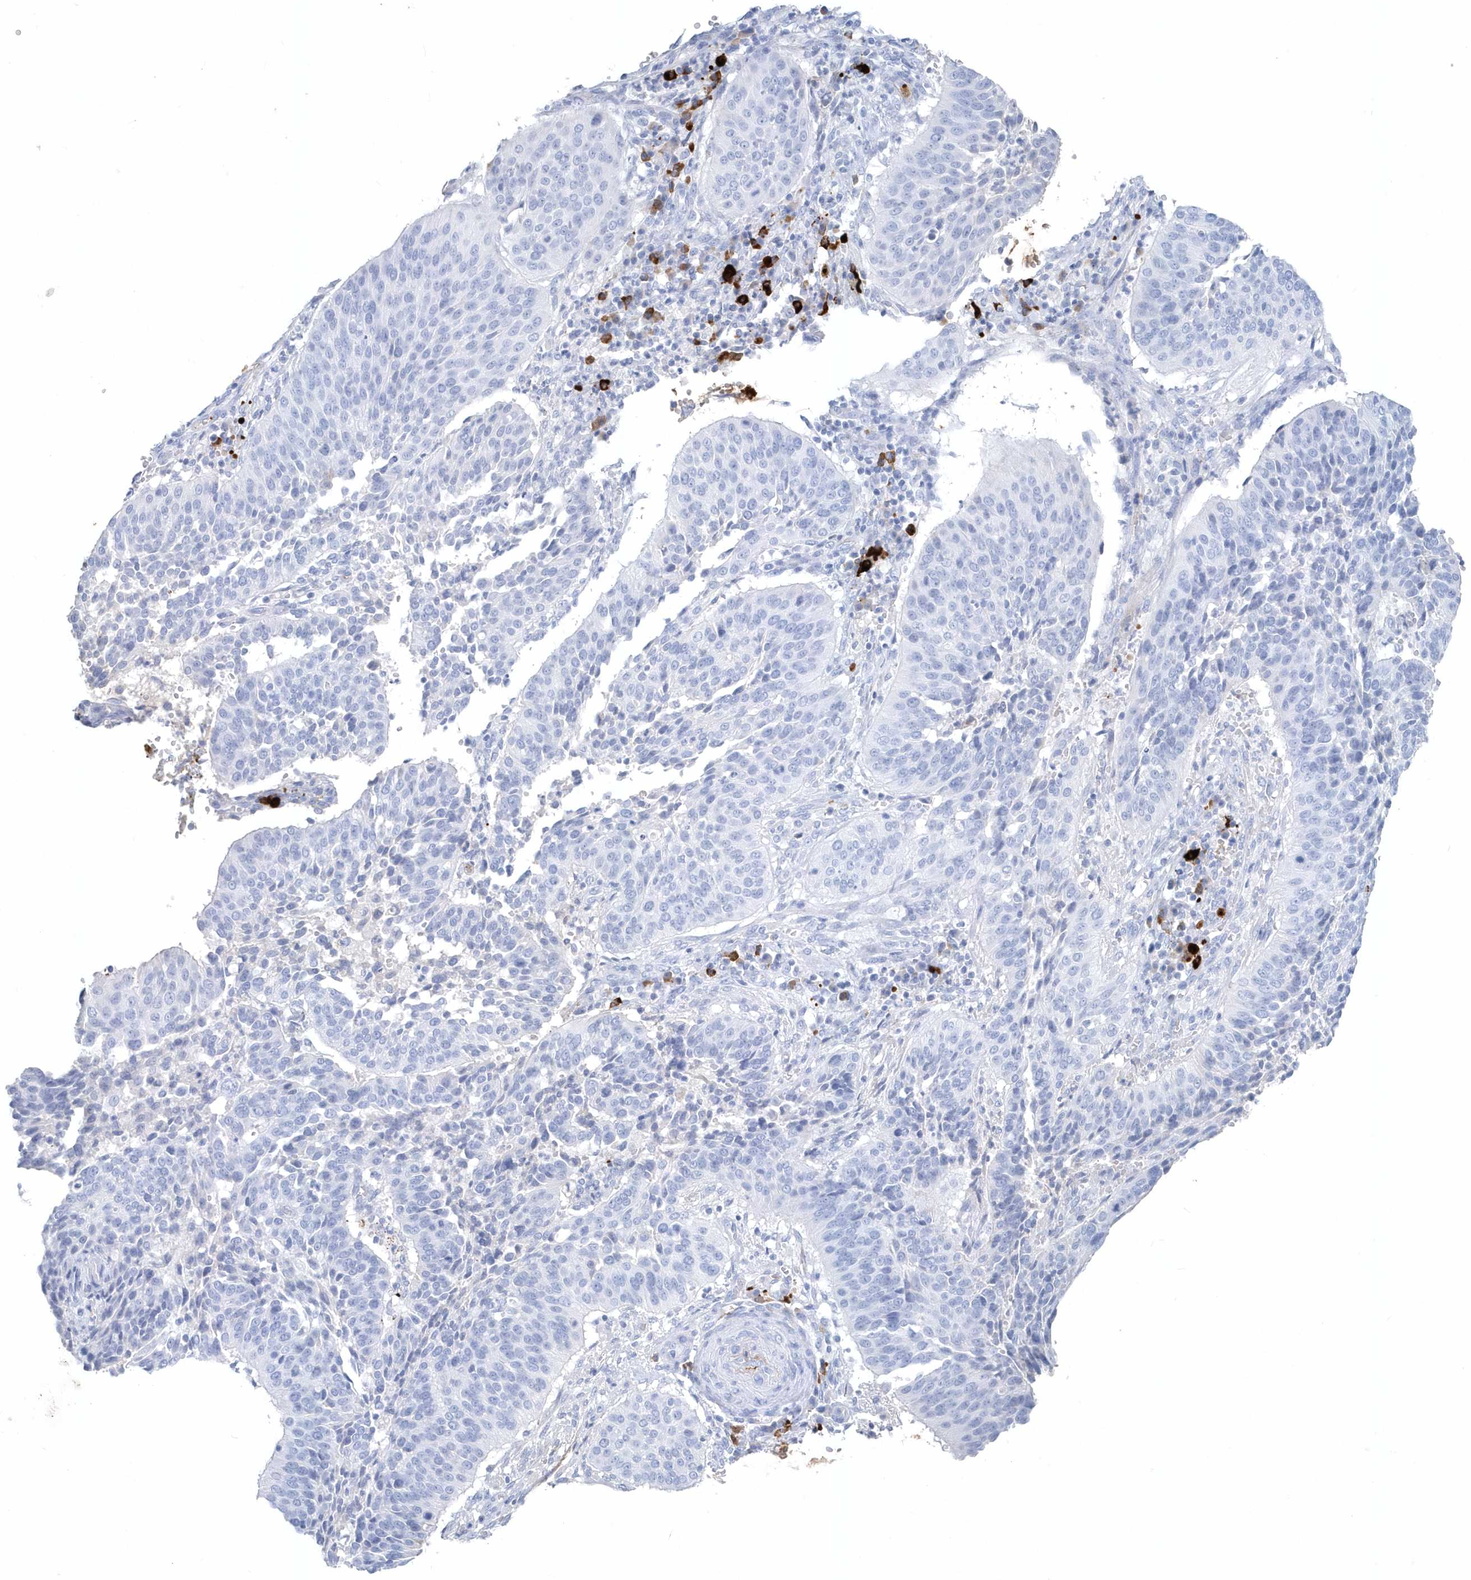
{"staining": {"intensity": "negative", "quantity": "none", "location": "none"}, "tissue": "cervical cancer", "cell_type": "Tumor cells", "image_type": "cancer", "snomed": [{"axis": "morphology", "description": "Normal tissue, NOS"}, {"axis": "morphology", "description": "Squamous cell carcinoma, NOS"}, {"axis": "topography", "description": "Cervix"}], "caption": "Tumor cells show no significant protein positivity in squamous cell carcinoma (cervical).", "gene": "JCHAIN", "patient": {"sex": "female", "age": 39}}